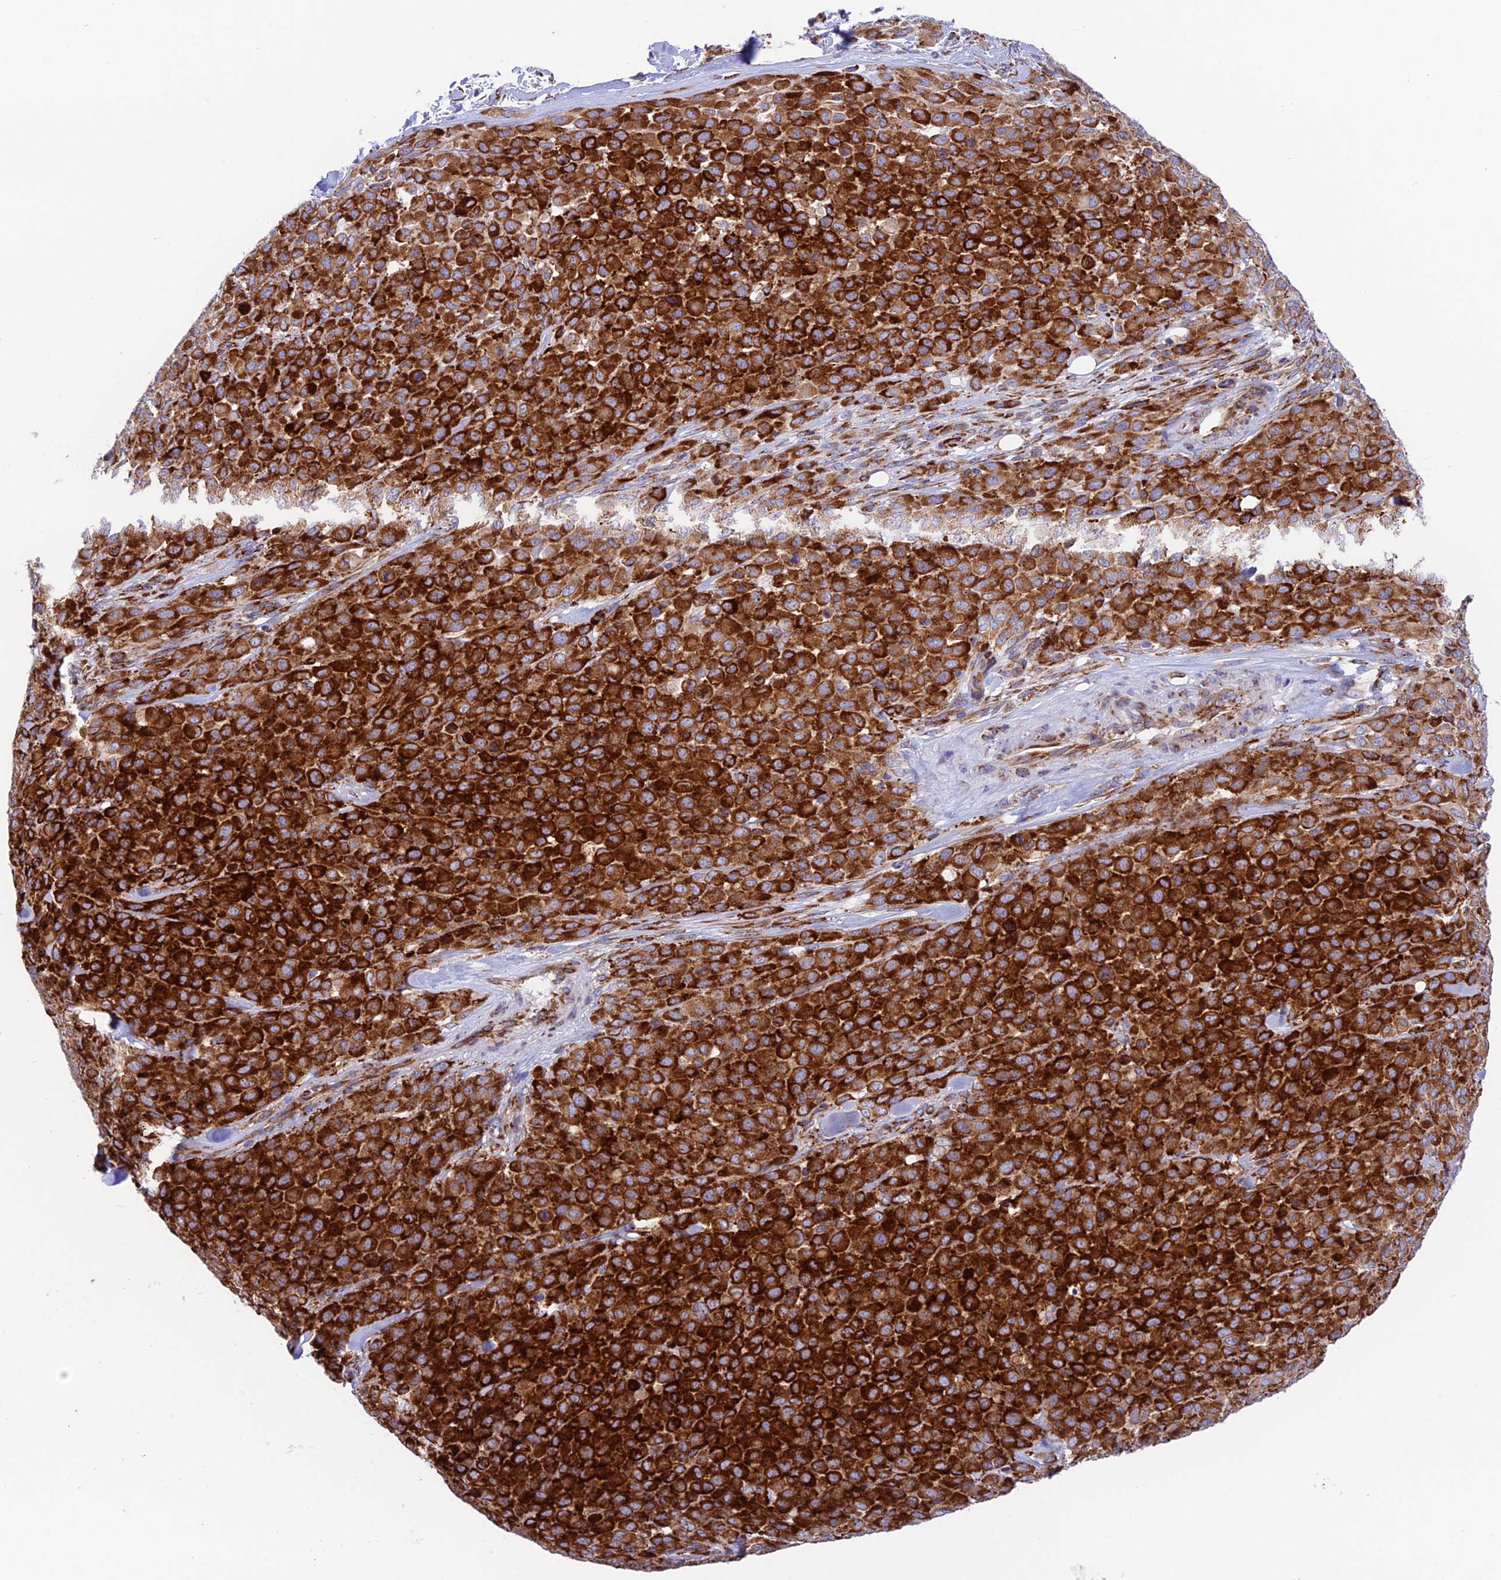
{"staining": {"intensity": "strong", "quantity": ">75%", "location": "cytoplasmic/membranous"}, "tissue": "melanoma", "cell_type": "Tumor cells", "image_type": "cancer", "snomed": [{"axis": "morphology", "description": "Malignant melanoma, Metastatic site"}, {"axis": "topography", "description": "Skin"}], "caption": "A brown stain labels strong cytoplasmic/membranous staining of a protein in human melanoma tumor cells. The protein is stained brown, and the nuclei are stained in blue (DAB IHC with brightfield microscopy, high magnification).", "gene": "TUBGCP6", "patient": {"sex": "female", "age": 81}}